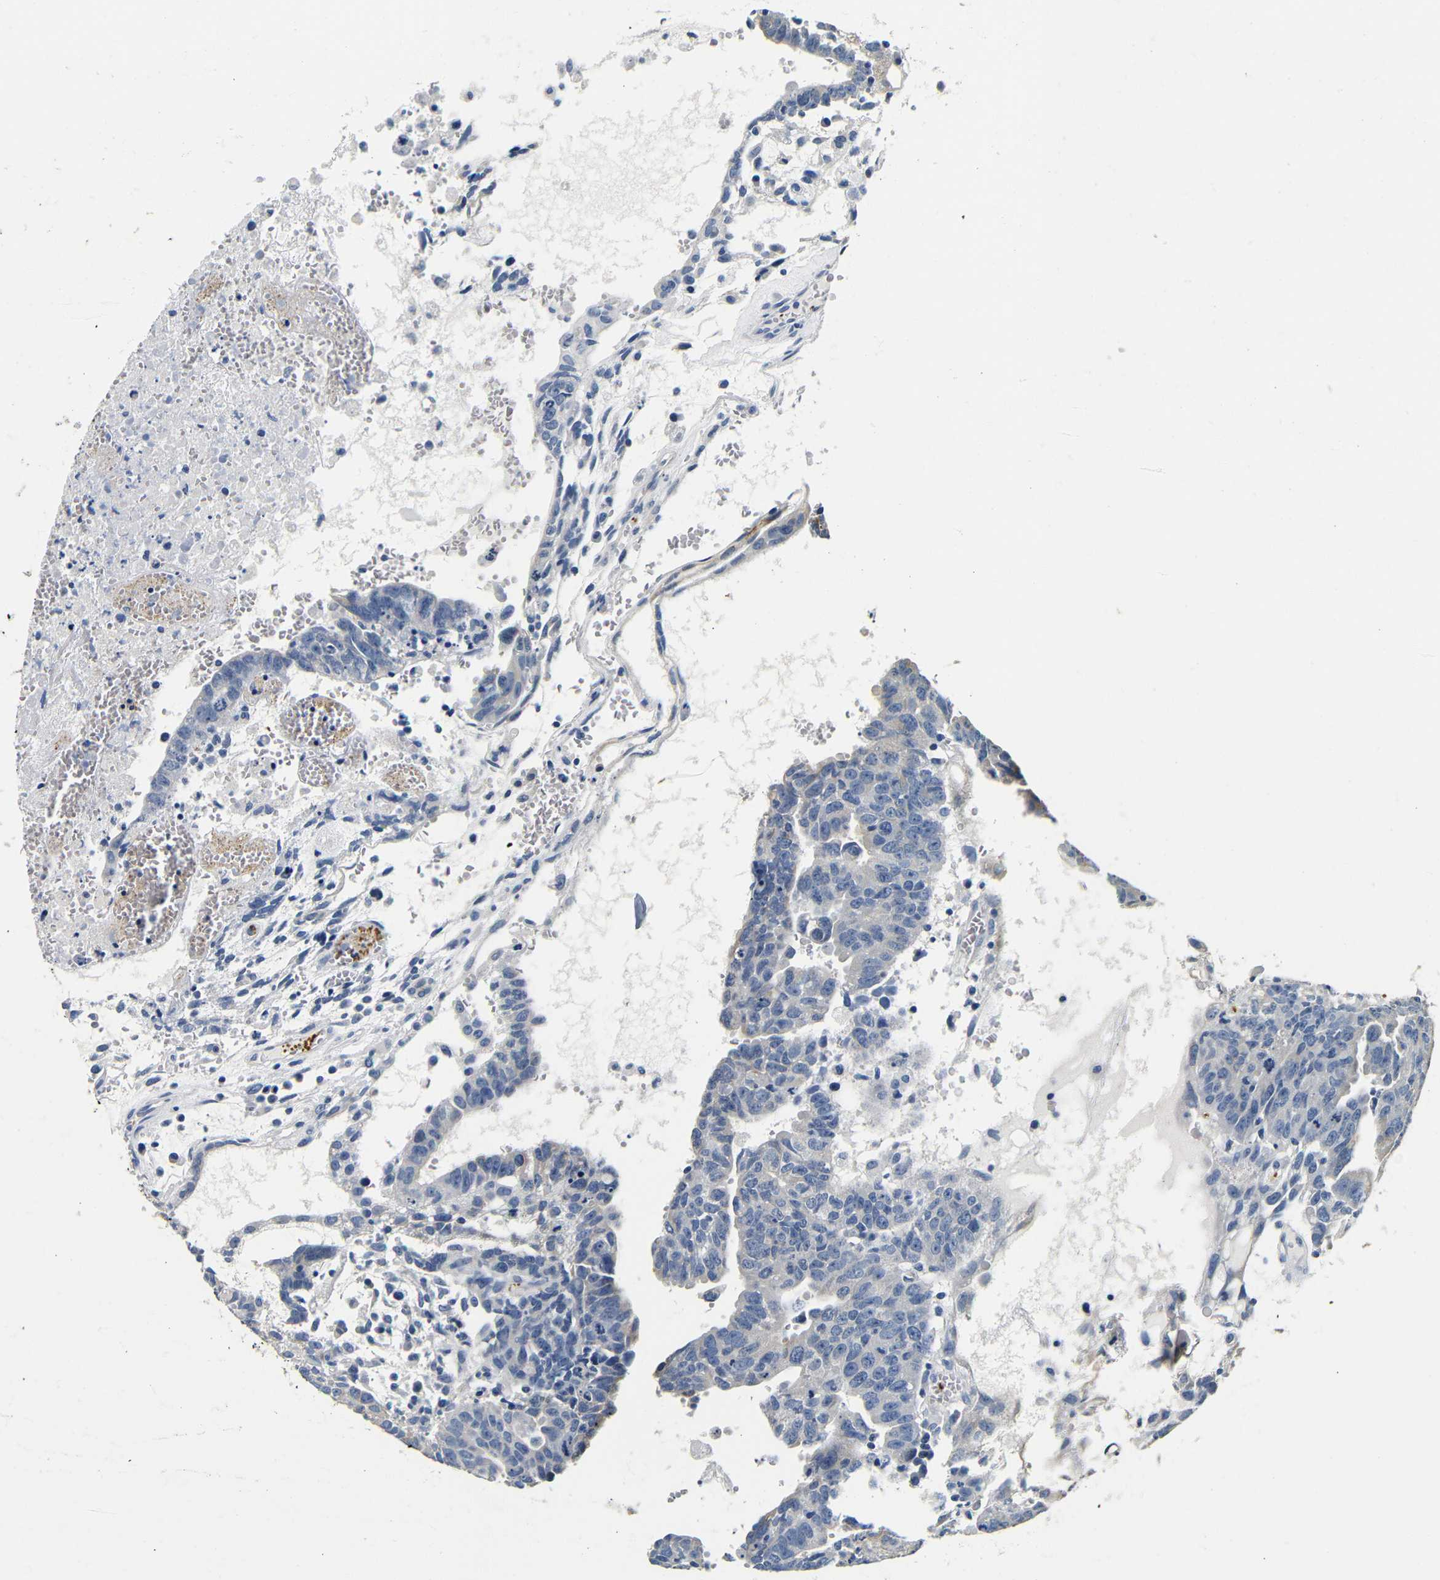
{"staining": {"intensity": "weak", "quantity": "<25%", "location": "cytoplasmic/membranous"}, "tissue": "testis cancer", "cell_type": "Tumor cells", "image_type": "cancer", "snomed": [{"axis": "morphology", "description": "Seminoma, NOS"}, {"axis": "morphology", "description": "Carcinoma, Embryonal, NOS"}, {"axis": "topography", "description": "Testis"}], "caption": "This micrograph is of testis cancer stained with immunohistochemistry (IHC) to label a protein in brown with the nuclei are counter-stained blue. There is no positivity in tumor cells.", "gene": "GP1BA", "patient": {"sex": "male", "age": 52}}